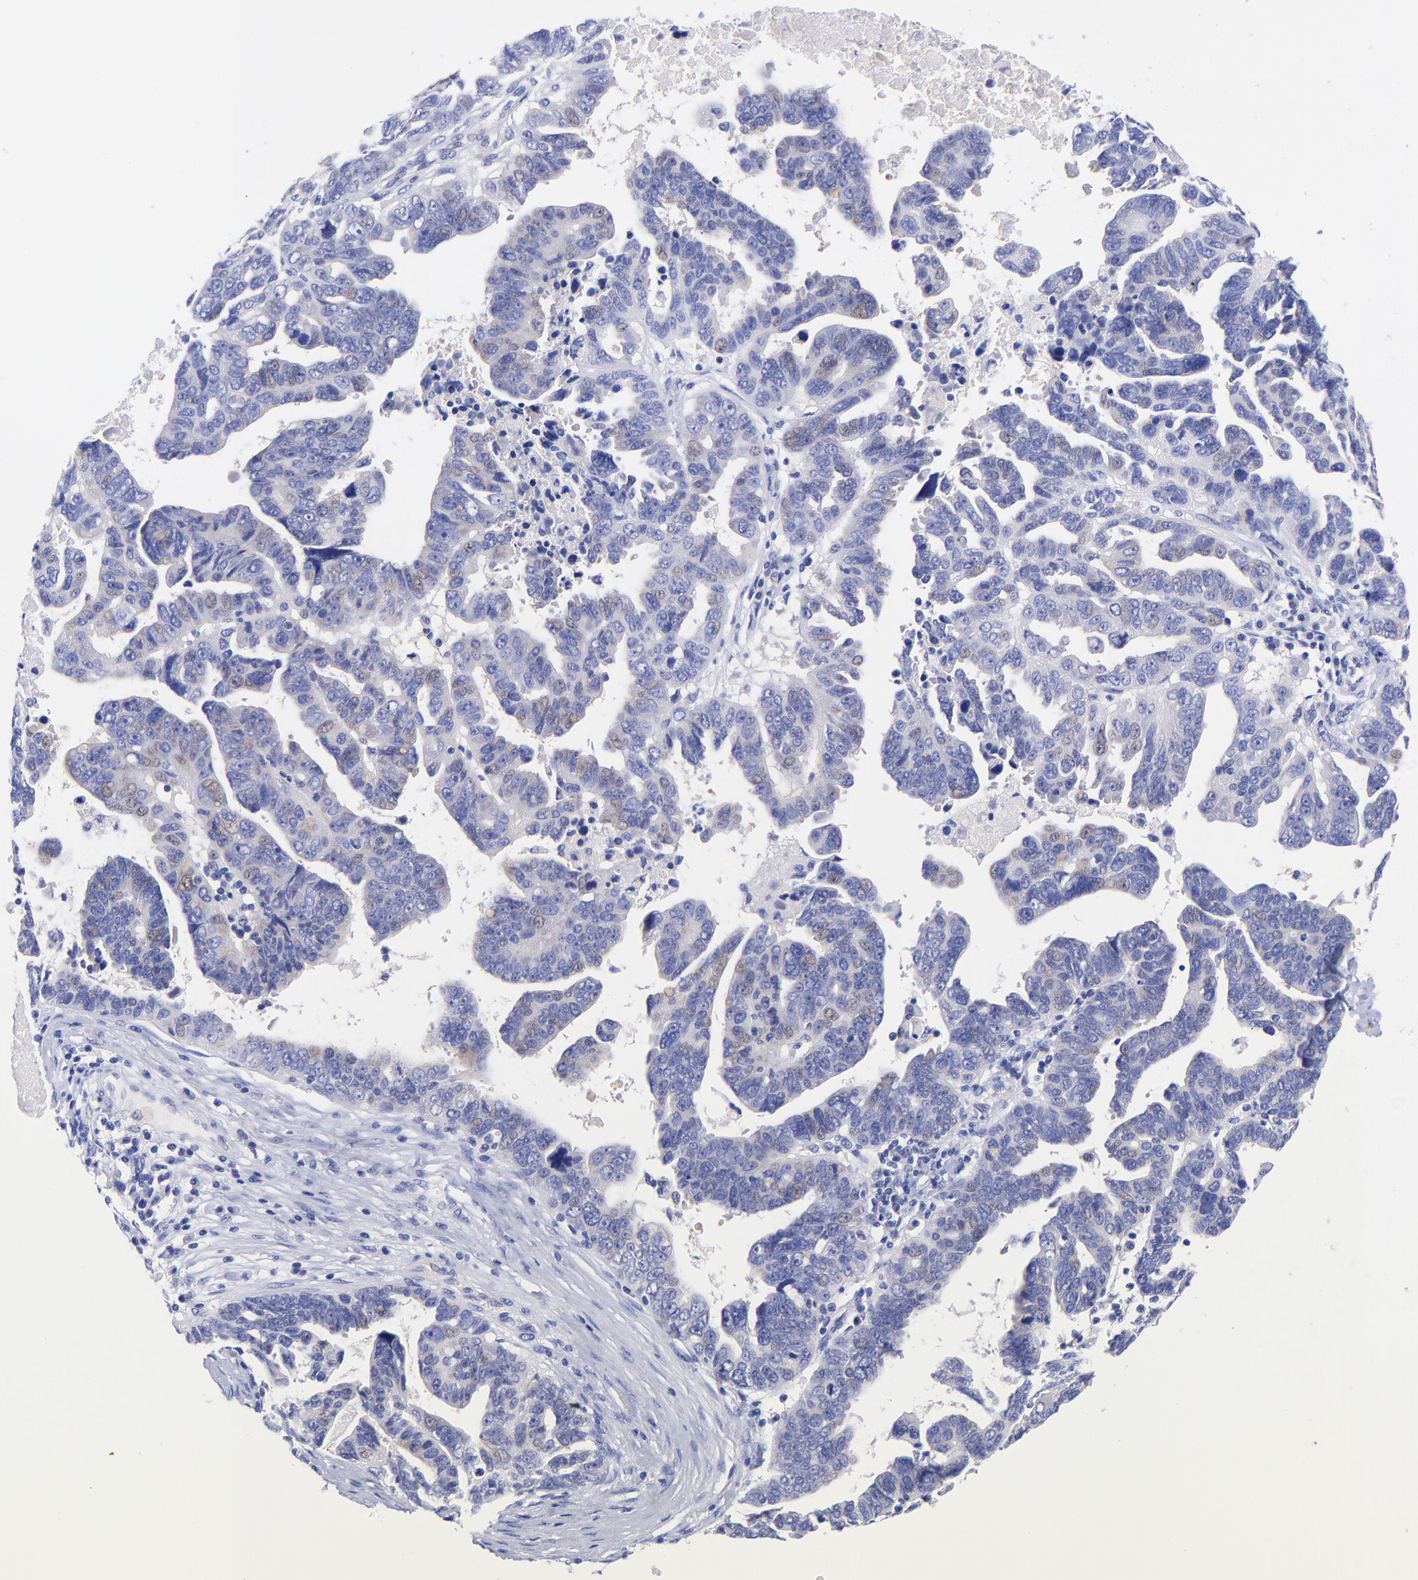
{"staining": {"intensity": "negative", "quantity": "none", "location": "none"}, "tissue": "ovarian cancer", "cell_type": "Tumor cells", "image_type": "cancer", "snomed": [{"axis": "morphology", "description": "Carcinoma, endometroid"}, {"axis": "morphology", "description": "Cystadenocarcinoma, serous, NOS"}, {"axis": "topography", "description": "Ovary"}], "caption": "There is no significant positivity in tumor cells of ovarian endometroid carcinoma. Brightfield microscopy of immunohistochemistry (IHC) stained with DAB (3,3'-diaminobenzidine) (brown) and hematoxylin (blue), captured at high magnification.", "gene": "GPHN", "patient": {"sex": "female", "age": 45}}